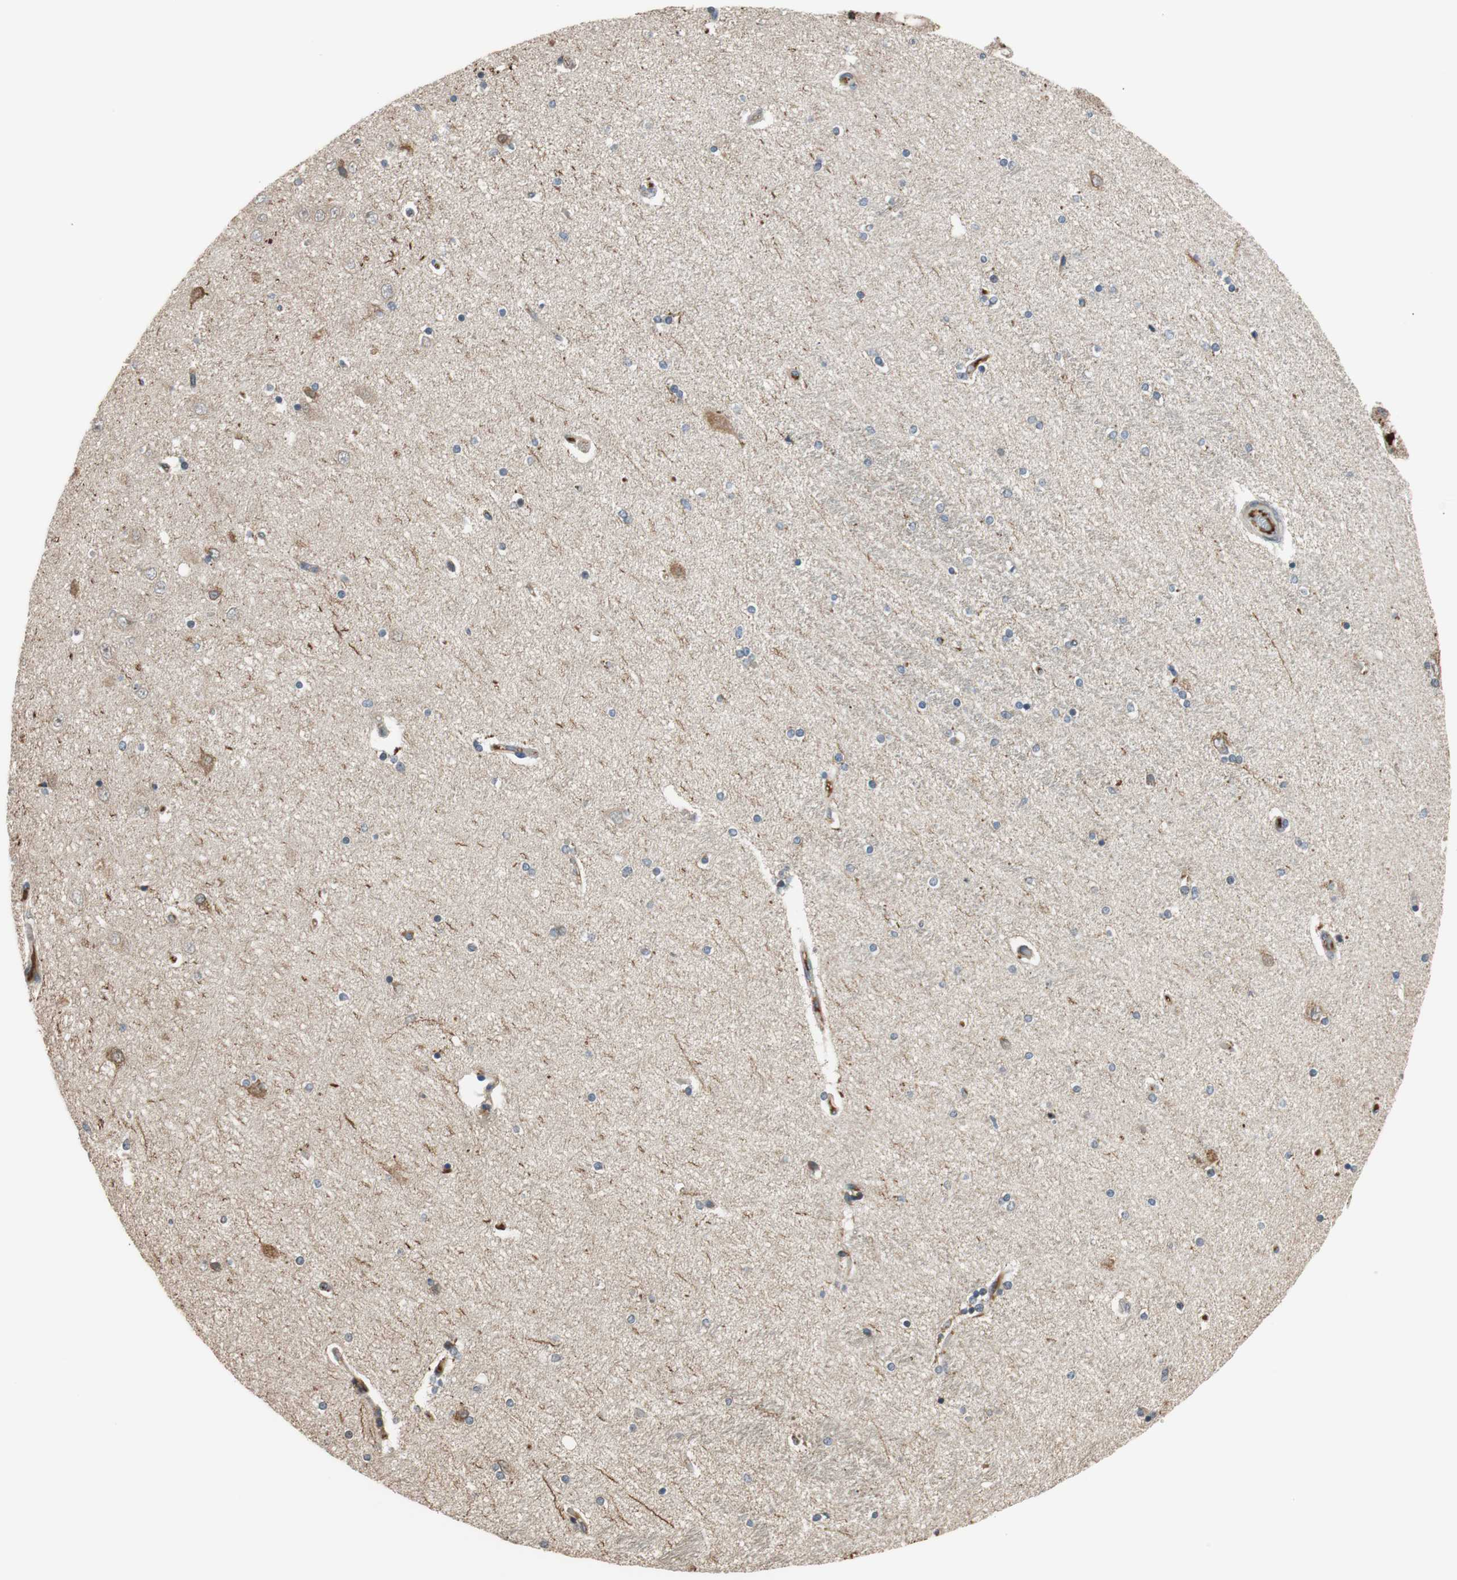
{"staining": {"intensity": "negative", "quantity": "none", "location": "none"}, "tissue": "hippocampus", "cell_type": "Glial cells", "image_type": "normal", "snomed": [{"axis": "morphology", "description": "Normal tissue, NOS"}, {"axis": "topography", "description": "Hippocampus"}], "caption": "This image is of benign hippocampus stained with IHC to label a protein in brown with the nuclei are counter-stained blue. There is no staining in glial cells.", "gene": "C4A", "patient": {"sex": "female", "age": 54}}